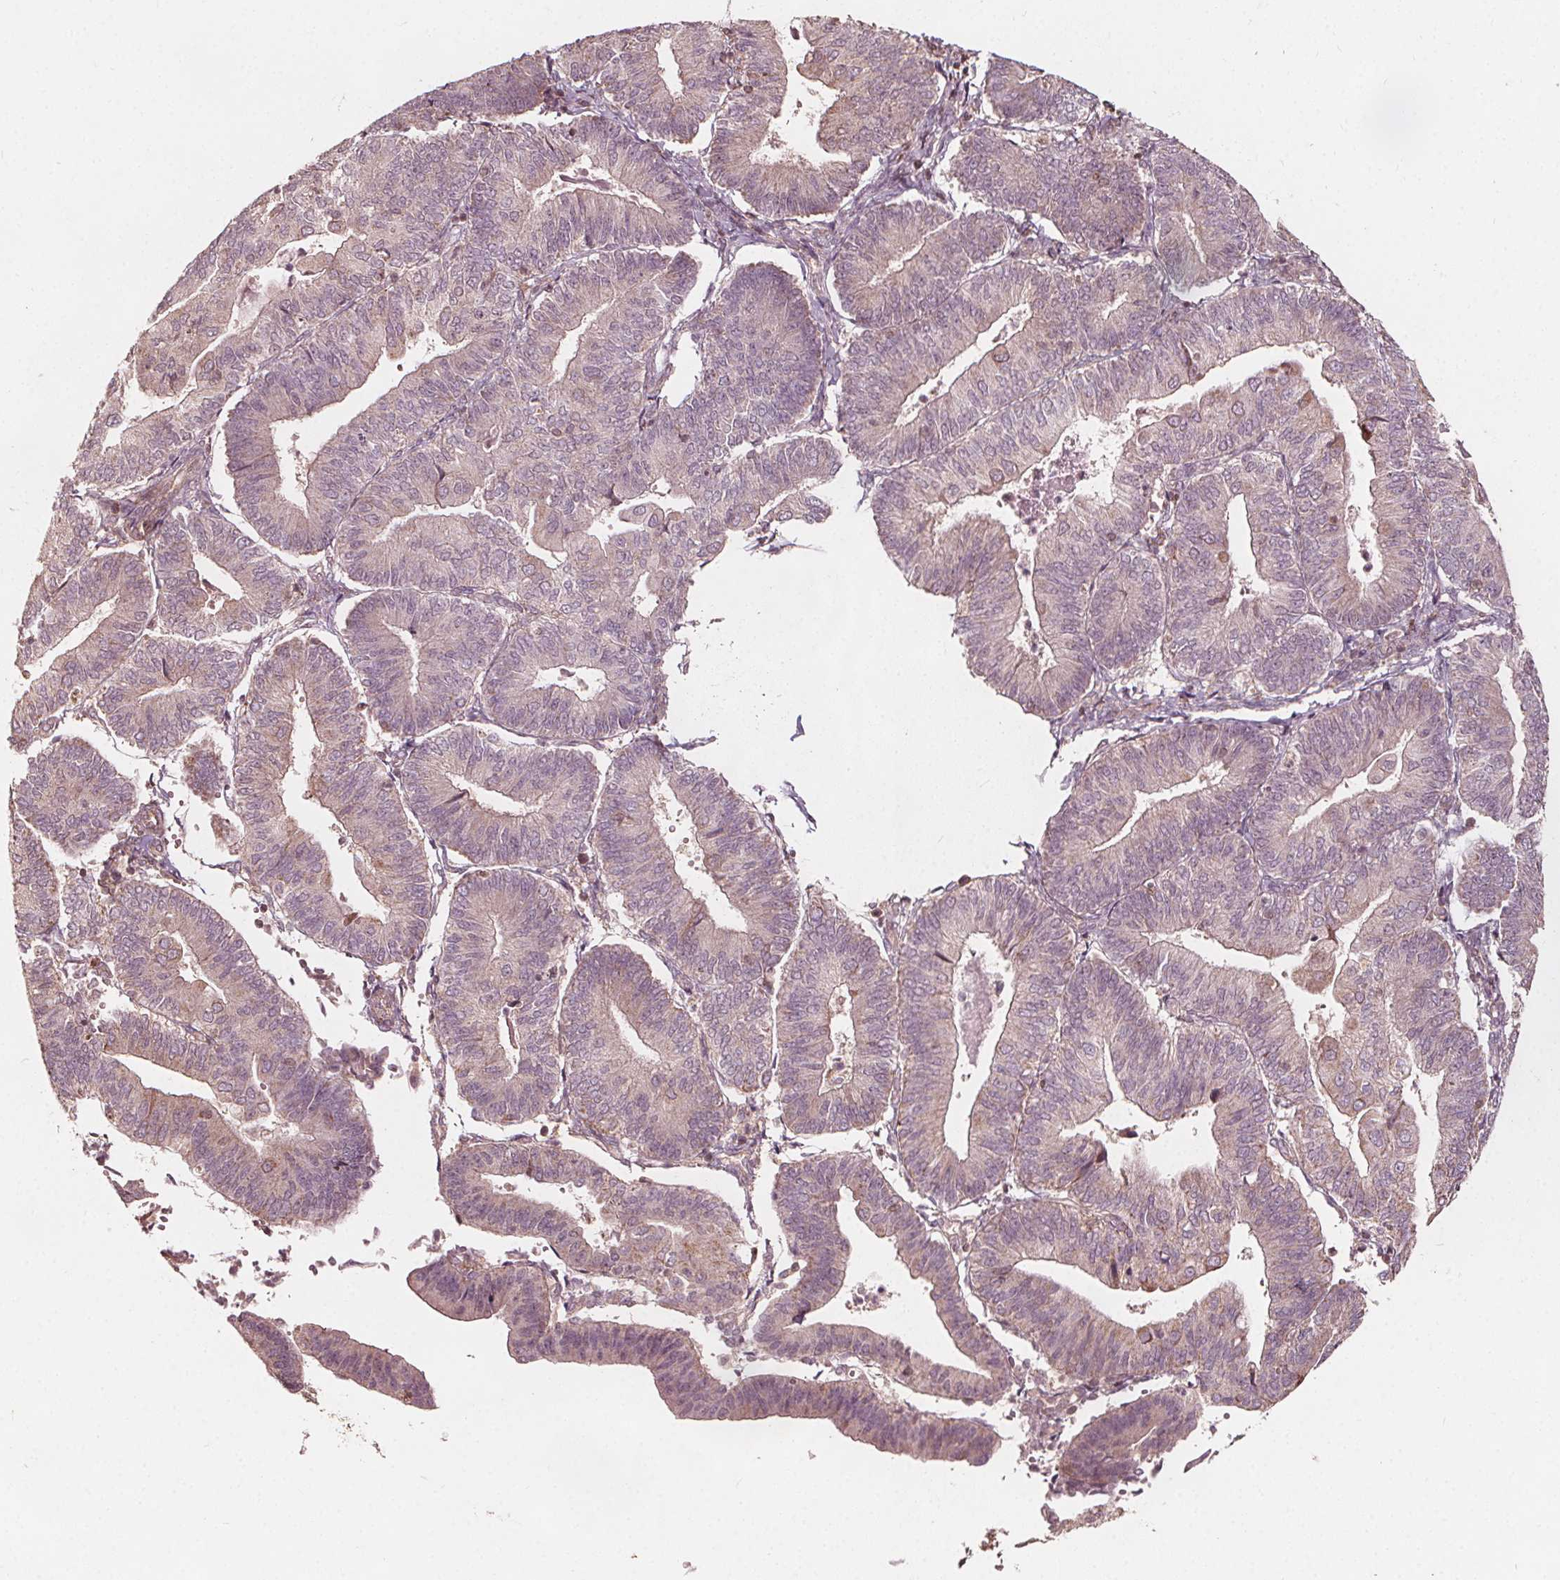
{"staining": {"intensity": "weak", "quantity": "25%-75%", "location": "cytoplasmic/membranous"}, "tissue": "endometrial cancer", "cell_type": "Tumor cells", "image_type": "cancer", "snomed": [{"axis": "morphology", "description": "Adenocarcinoma, NOS"}, {"axis": "topography", "description": "Endometrium"}], "caption": "Endometrial cancer (adenocarcinoma) stained for a protein reveals weak cytoplasmic/membranous positivity in tumor cells.", "gene": "AIP", "patient": {"sex": "female", "age": 65}}